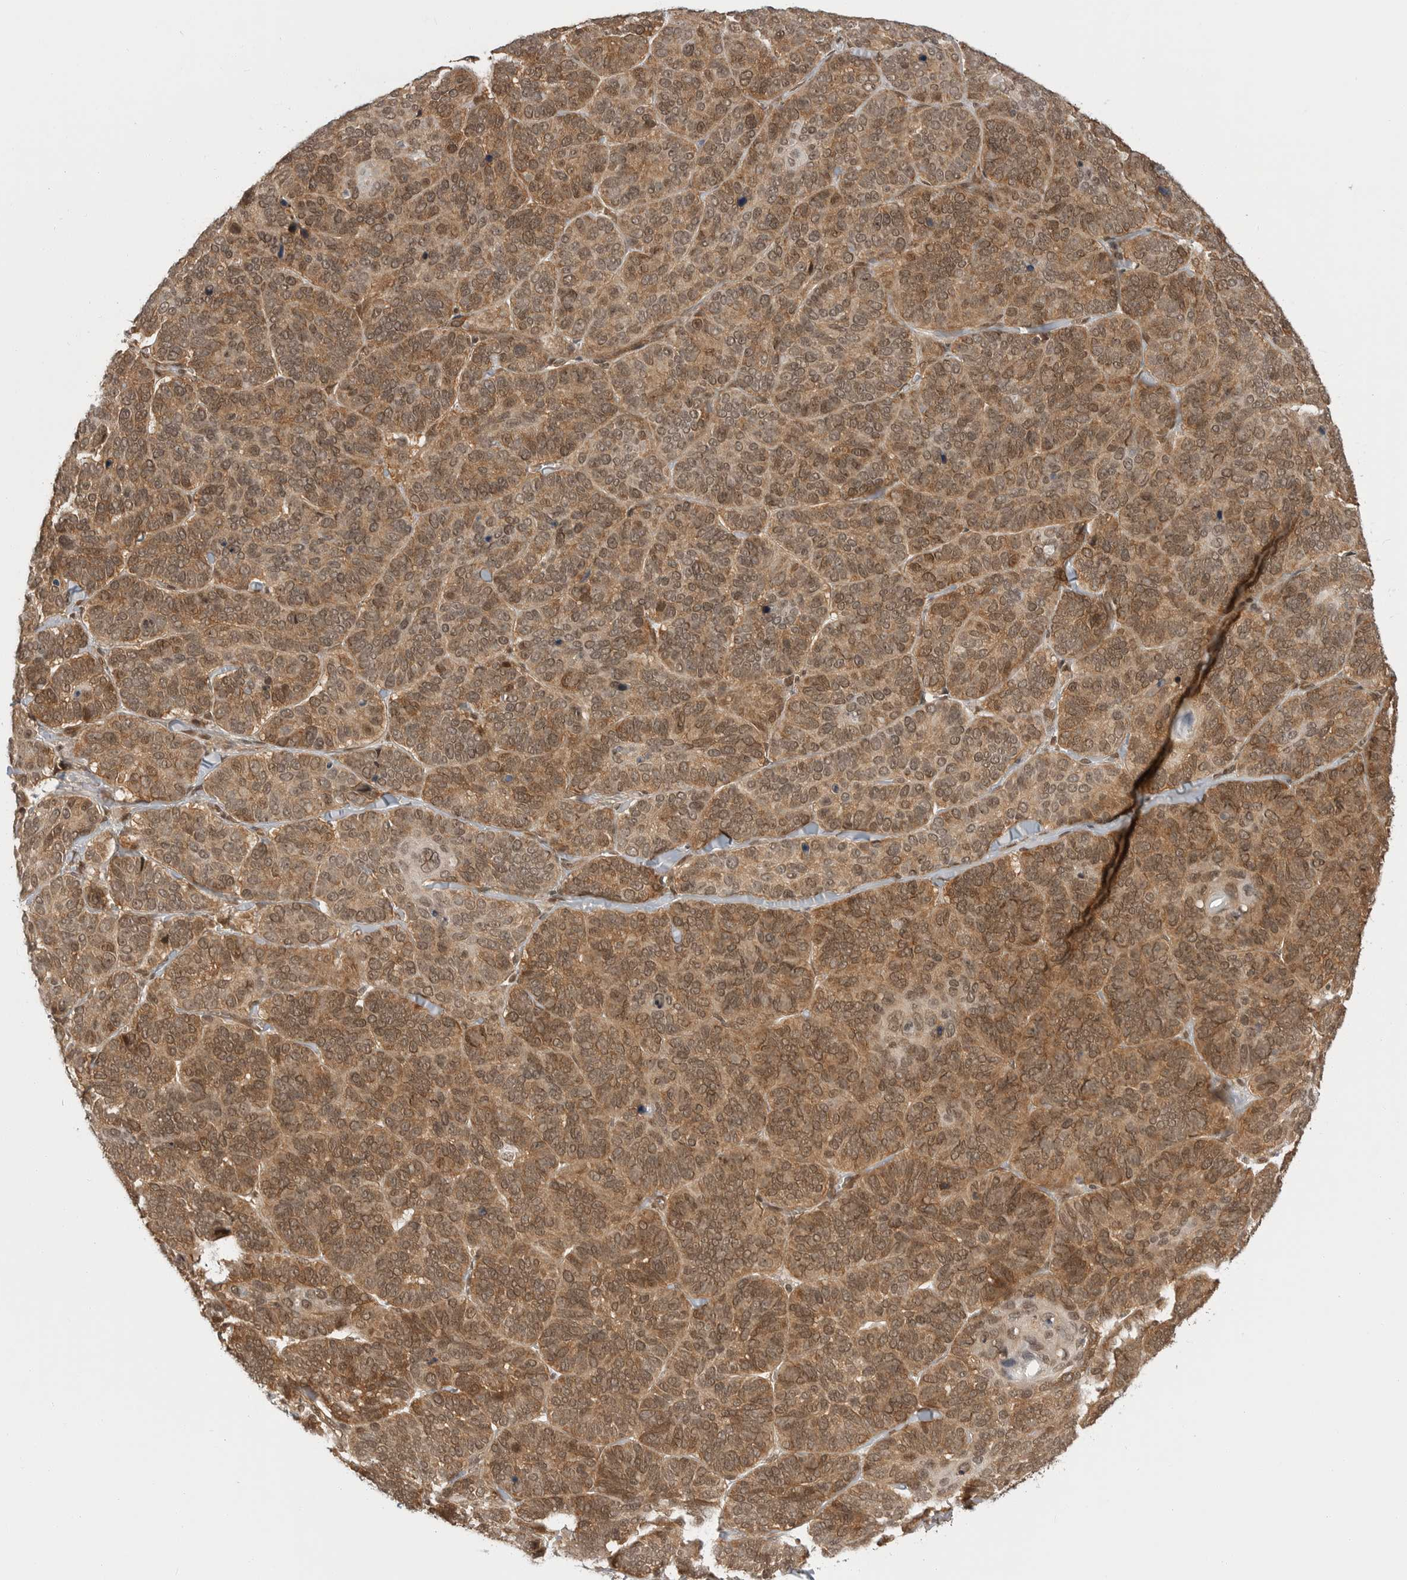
{"staining": {"intensity": "moderate", "quantity": ">75%", "location": "cytoplasmic/membranous"}, "tissue": "skin cancer", "cell_type": "Tumor cells", "image_type": "cancer", "snomed": [{"axis": "morphology", "description": "Basal cell carcinoma"}, {"axis": "topography", "description": "Skin"}], "caption": "Basal cell carcinoma (skin) stained for a protein (brown) displays moderate cytoplasmic/membranous positive expression in approximately >75% of tumor cells.", "gene": "SZRD1", "patient": {"sex": "male", "age": 62}}